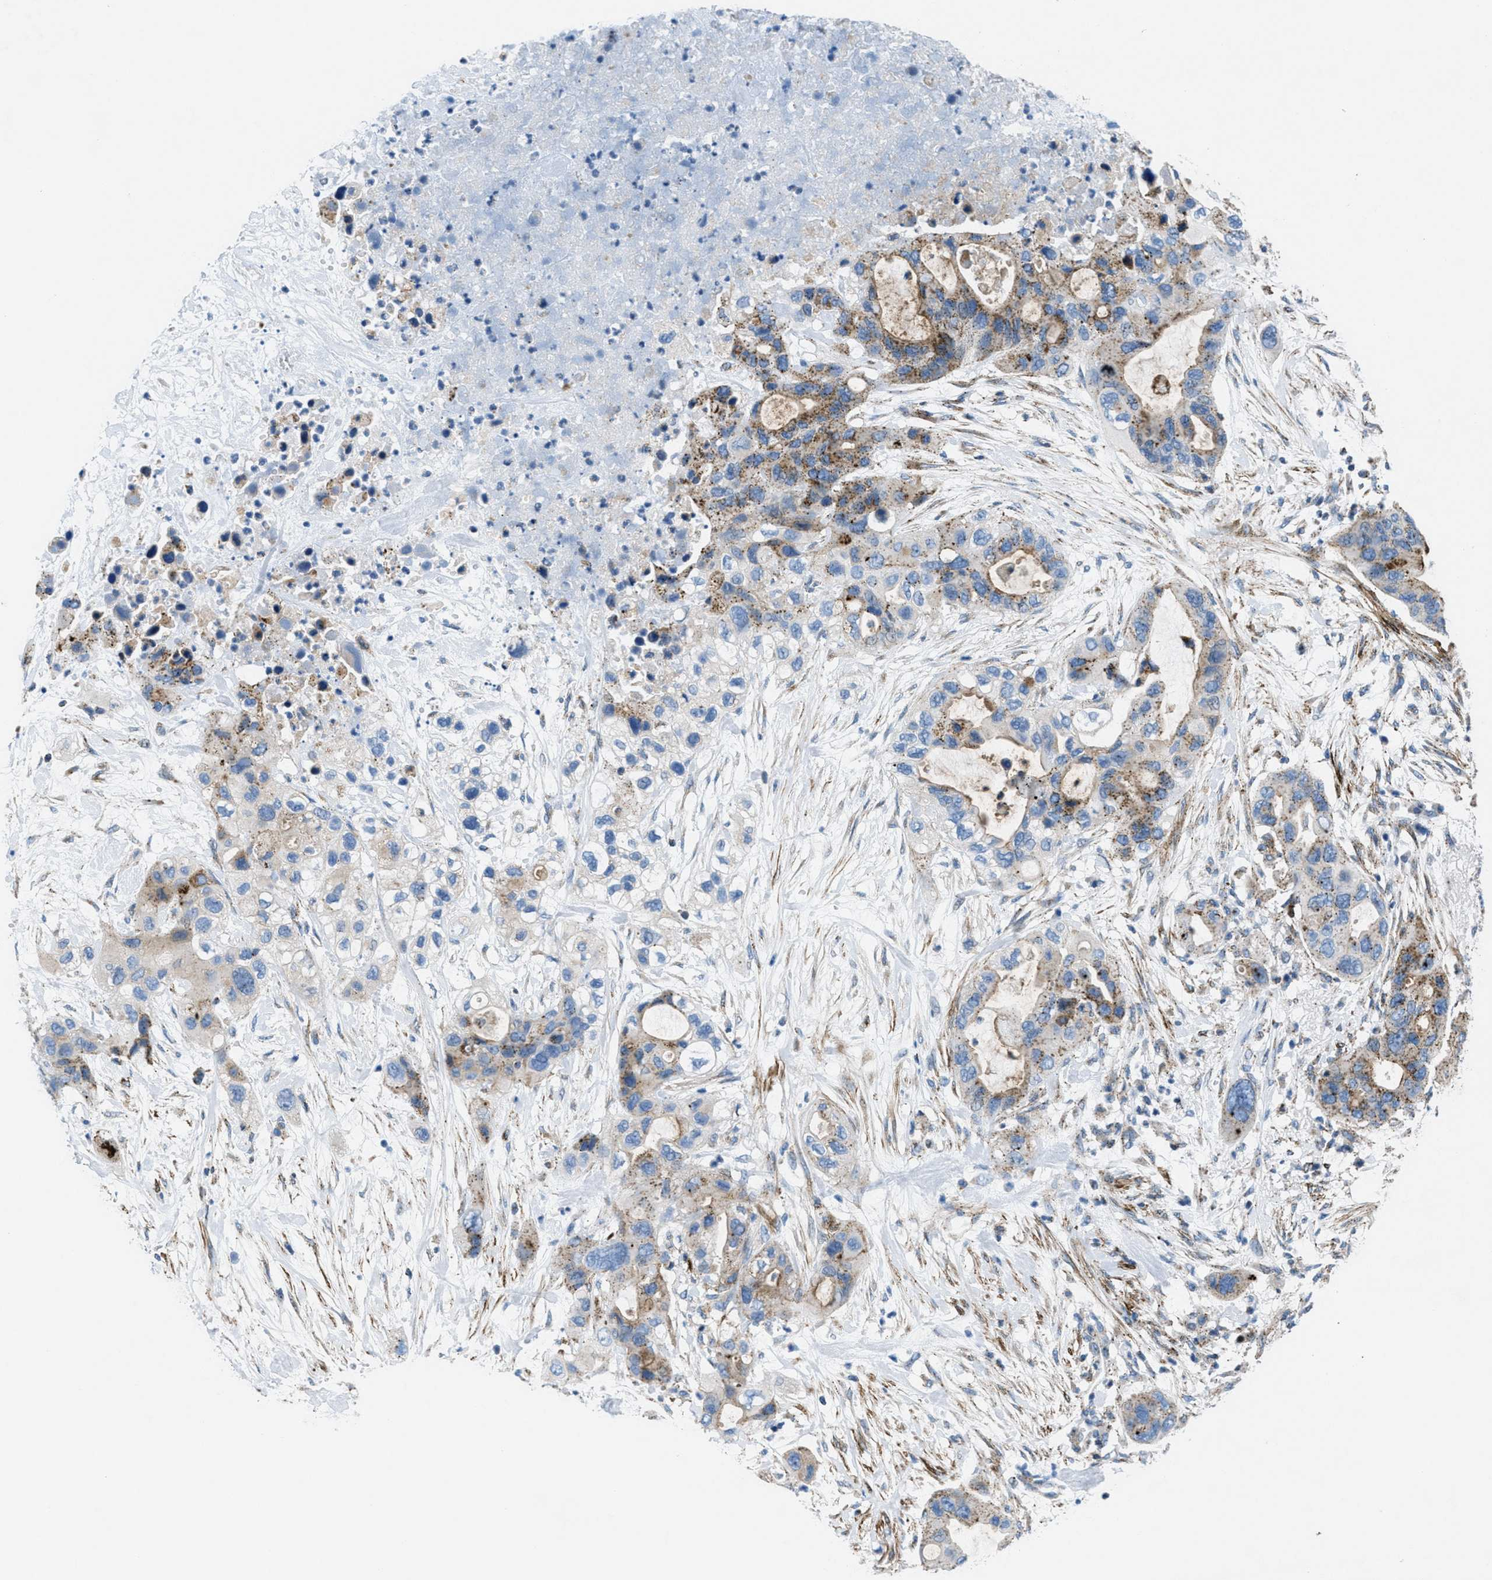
{"staining": {"intensity": "moderate", "quantity": "25%-75%", "location": "cytoplasmic/membranous"}, "tissue": "pancreatic cancer", "cell_type": "Tumor cells", "image_type": "cancer", "snomed": [{"axis": "morphology", "description": "Adenocarcinoma, NOS"}, {"axis": "topography", "description": "Pancreas"}], "caption": "The image shows a brown stain indicating the presence of a protein in the cytoplasmic/membranous of tumor cells in adenocarcinoma (pancreatic). Immunohistochemistry (ihc) stains the protein of interest in brown and the nuclei are stained blue.", "gene": "MFSD13A", "patient": {"sex": "female", "age": 71}}